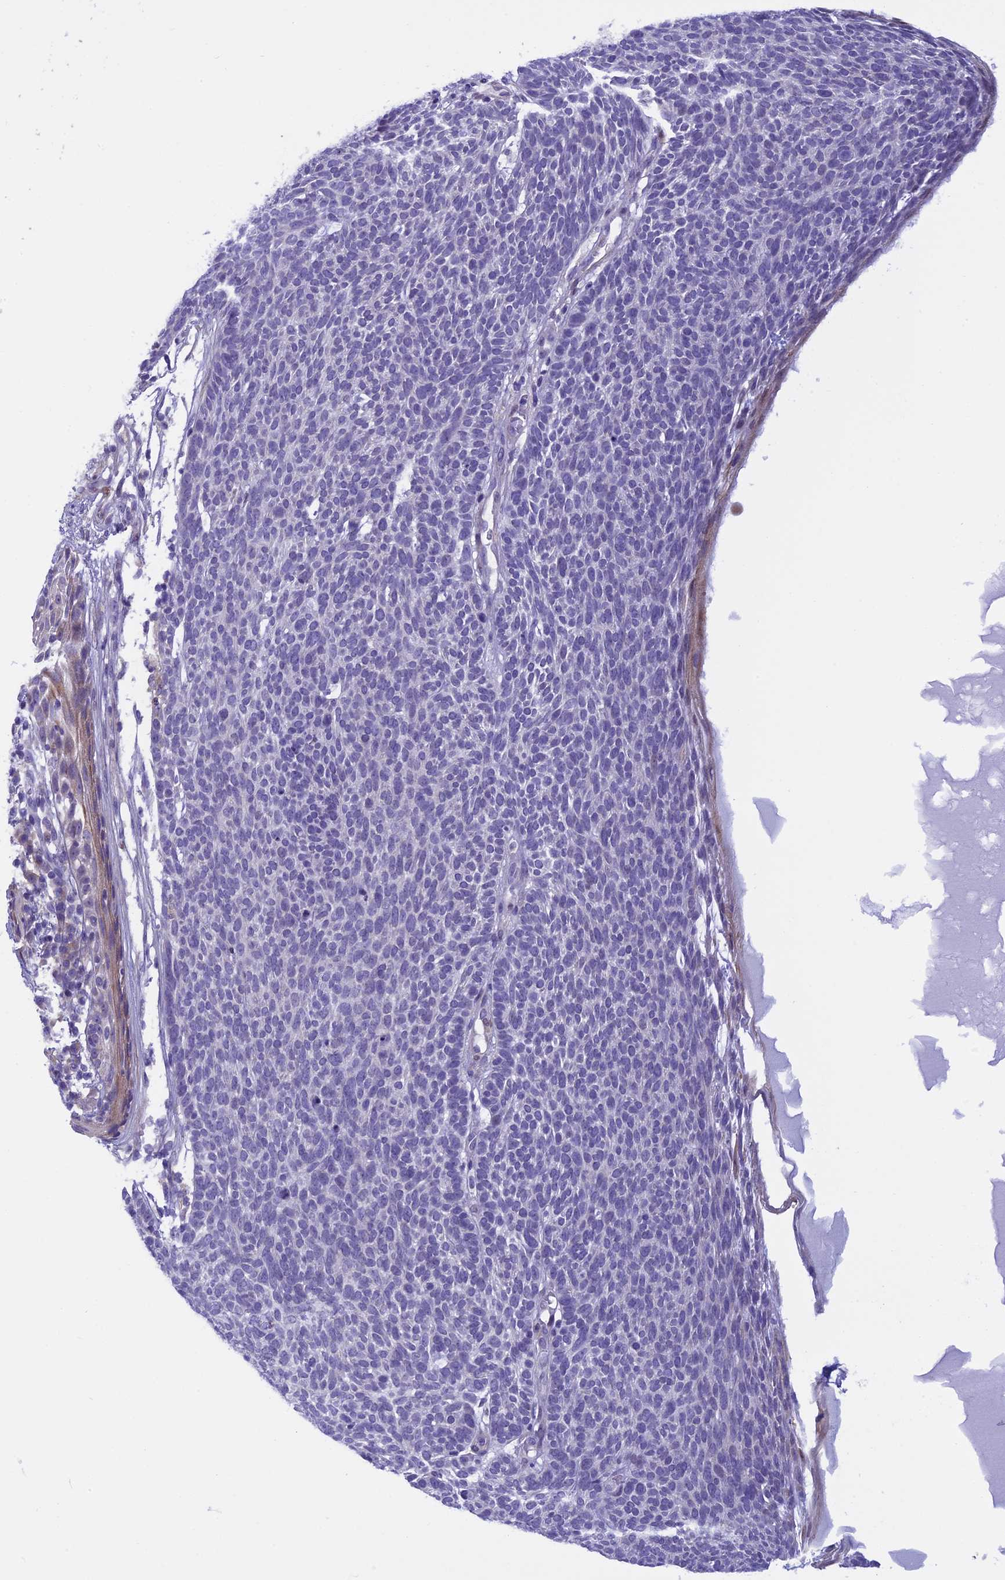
{"staining": {"intensity": "negative", "quantity": "none", "location": "none"}, "tissue": "skin cancer", "cell_type": "Tumor cells", "image_type": "cancer", "snomed": [{"axis": "morphology", "description": "Squamous cell carcinoma, NOS"}, {"axis": "topography", "description": "Skin"}], "caption": "This is an IHC micrograph of squamous cell carcinoma (skin). There is no staining in tumor cells.", "gene": "IGSF6", "patient": {"sex": "female", "age": 90}}